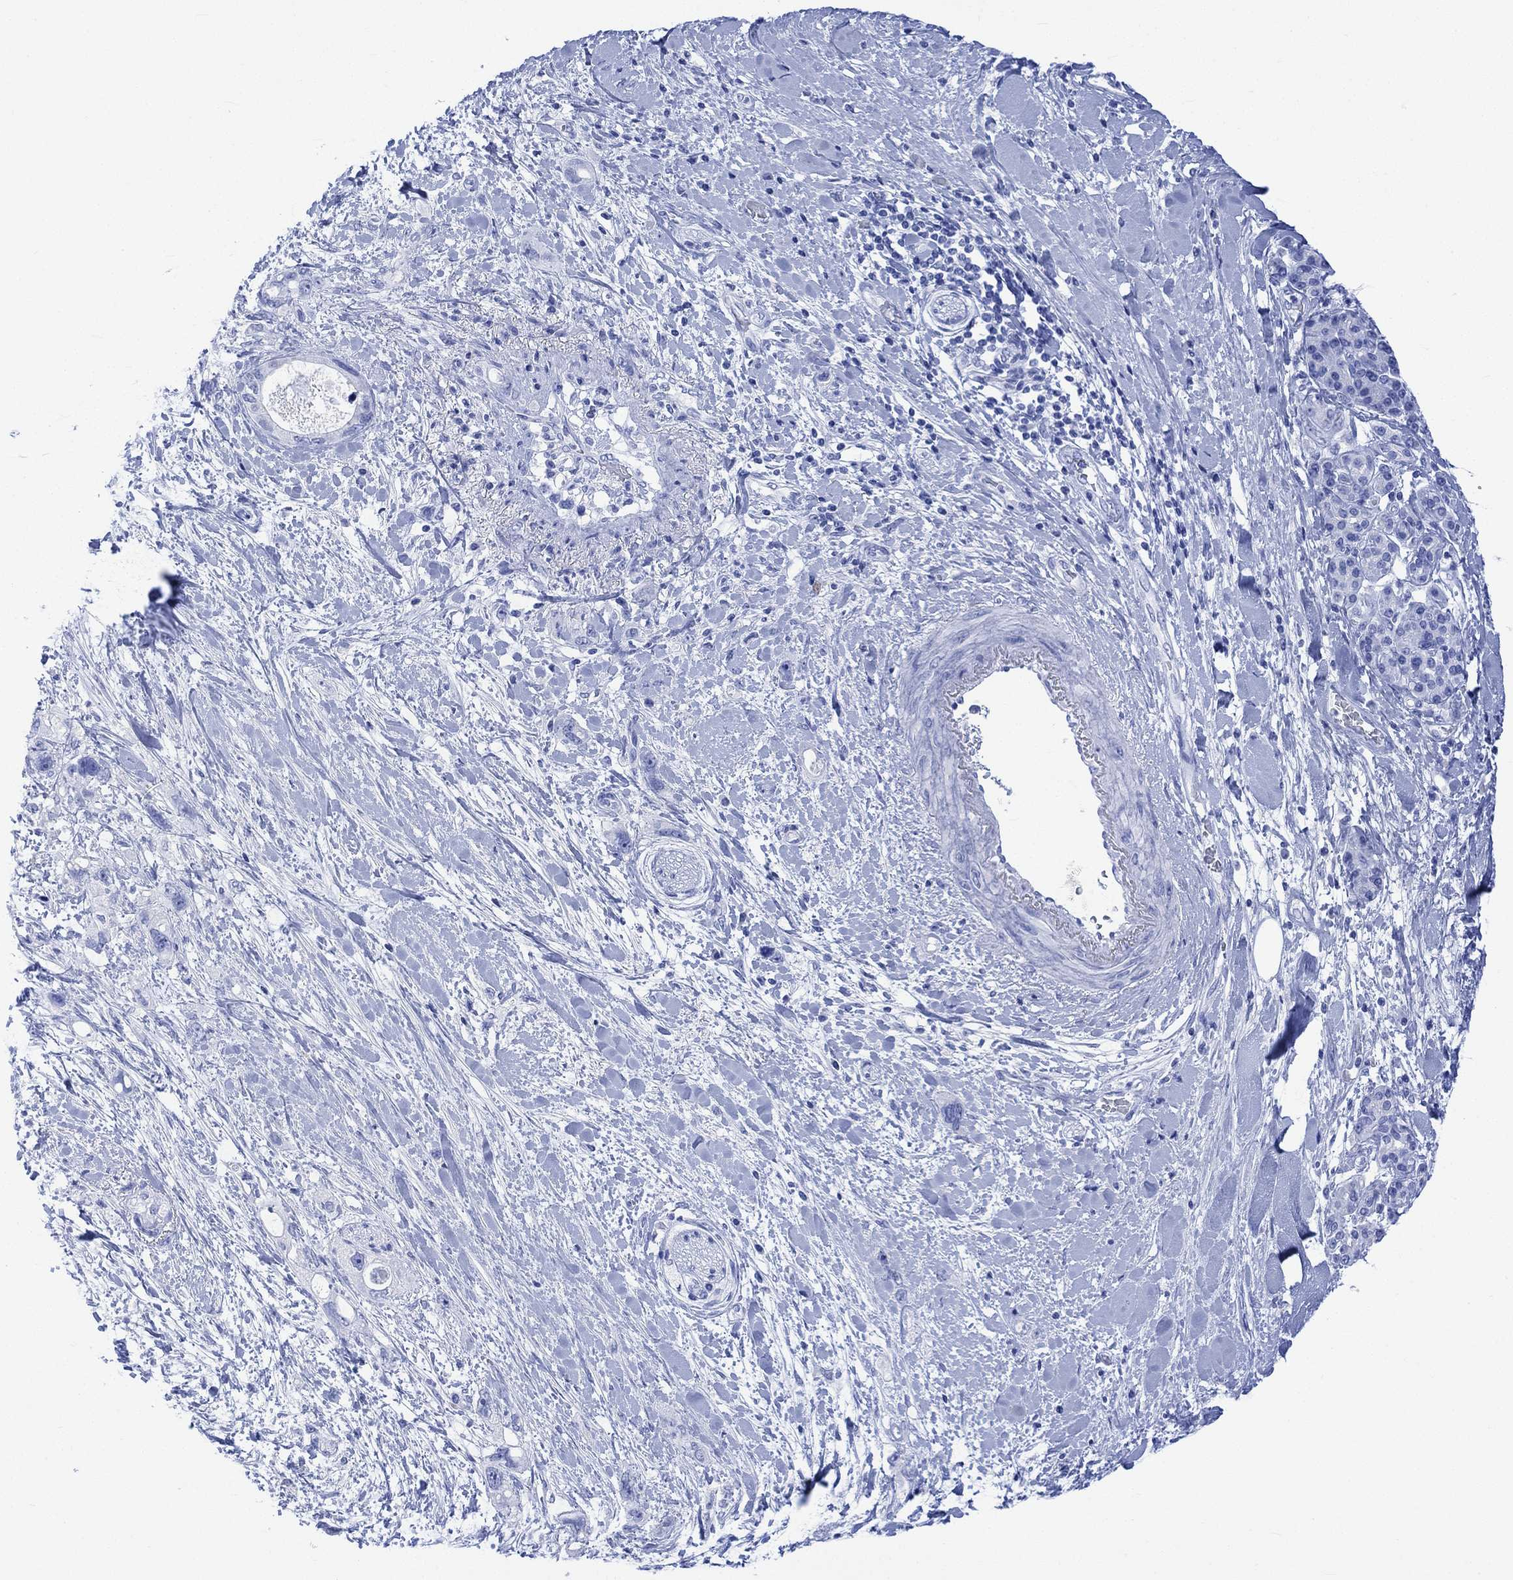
{"staining": {"intensity": "negative", "quantity": "none", "location": "none"}, "tissue": "pancreatic cancer", "cell_type": "Tumor cells", "image_type": "cancer", "snomed": [{"axis": "morphology", "description": "Adenocarcinoma, NOS"}, {"axis": "topography", "description": "Pancreas"}], "caption": "Protein analysis of pancreatic cancer reveals no significant staining in tumor cells.", "gene": "CELF4", "patient": {"sex": "female", "age": 56}}